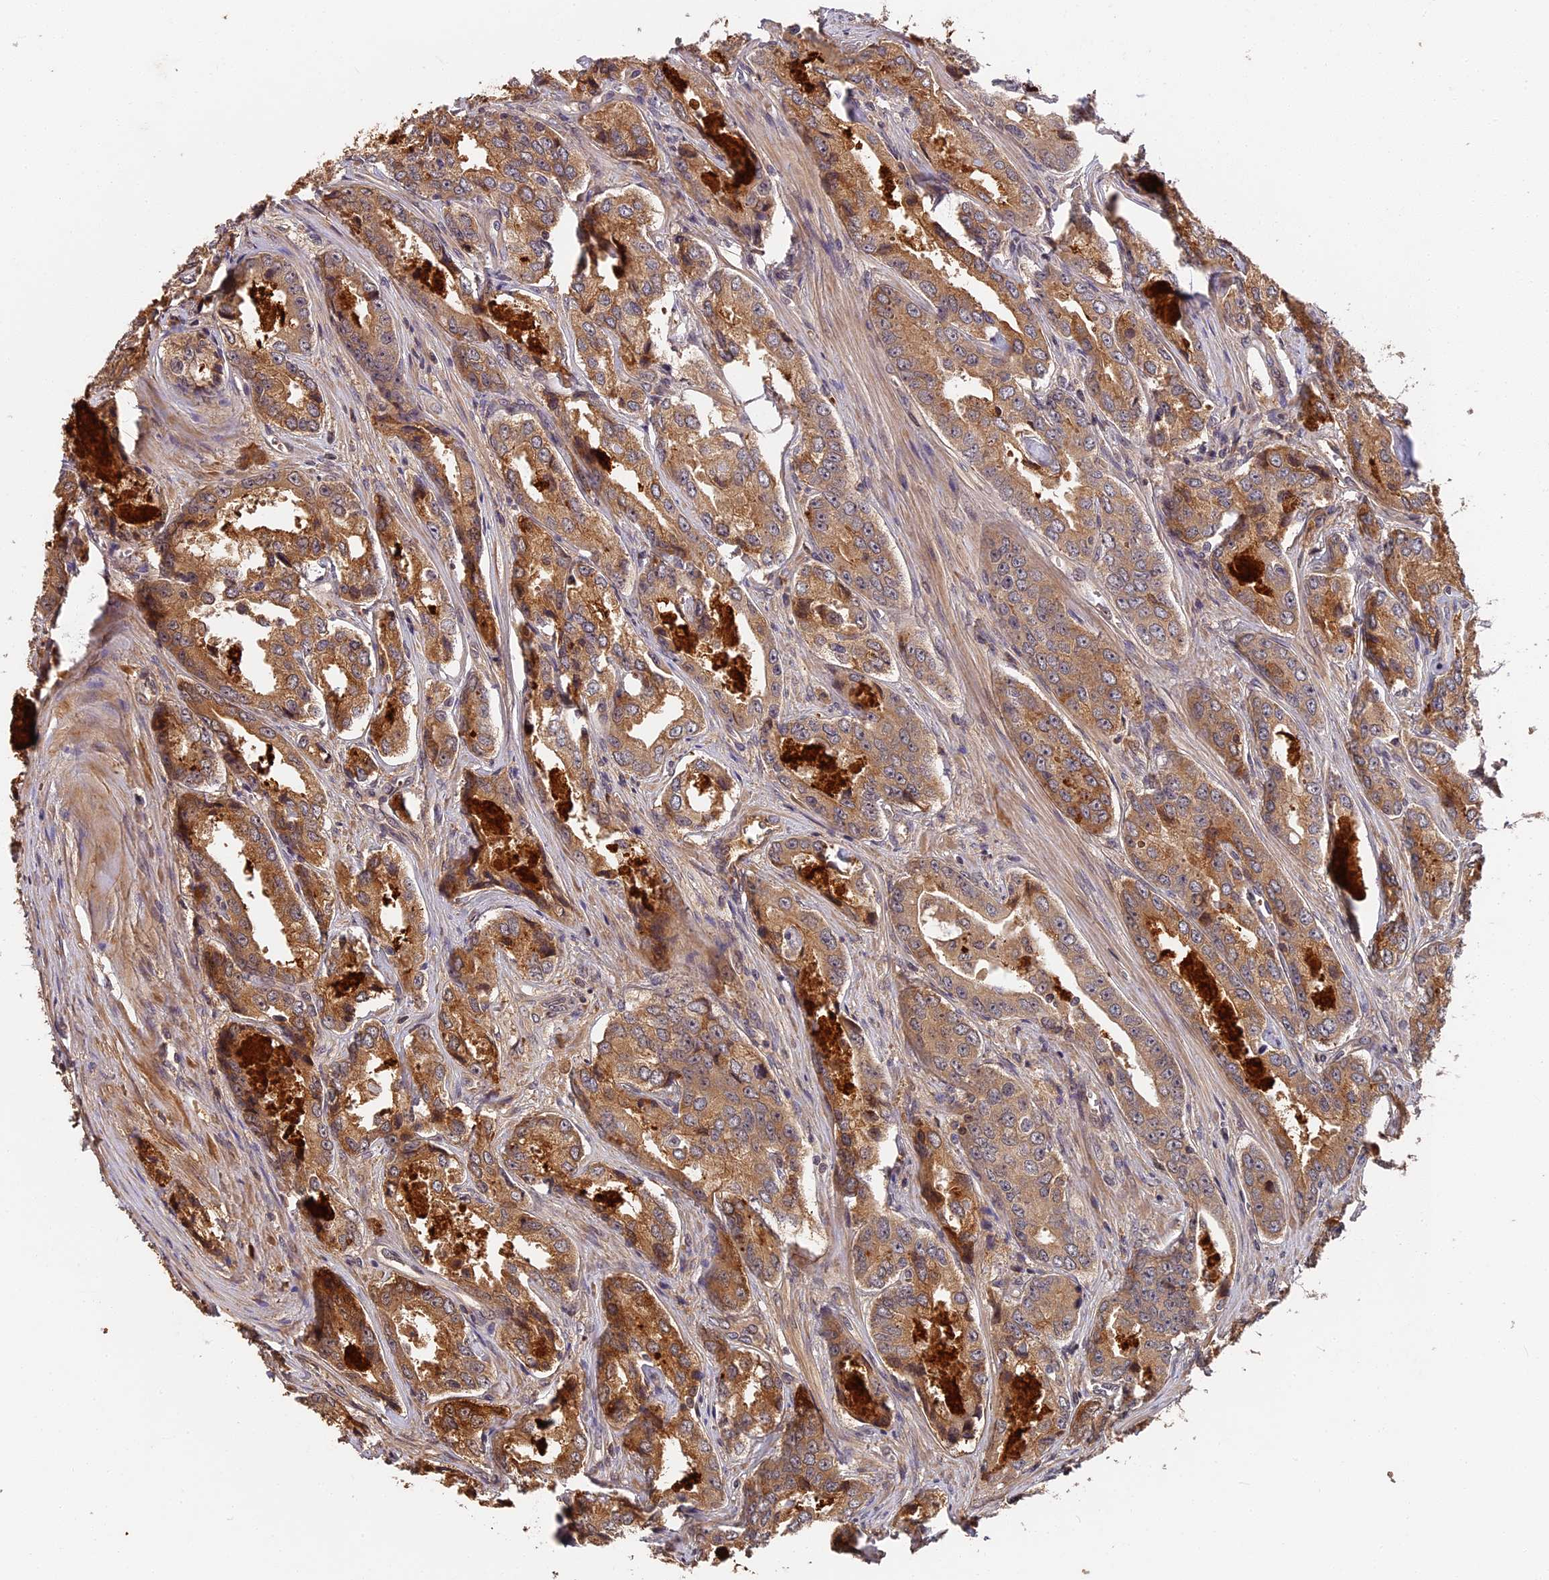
{"staining": {"intensity": "moderate", "quantity": ">75%", "location": "cytoplasmic/membranous"}, "tissue": "prostate cancer", "cell_type": "Tumor cells", "image_type": "cancer", "snomed": [{"axis": "morphology", "description": "Adenocarcinoma, Low grade"}, {"axis": "topography", "description": "Prostate"}], "caption": "Moderate cytoplasmic/membranous protein expression is appreciated in approximately >75% of tumor cells in prostate cancer. (Stains: DAB in brown, nuclei in blue, Microscopy: brightfield microscopy at high magnification).", "gene": "ITIH1", "patient": {"sex": "male", "age": 68}}